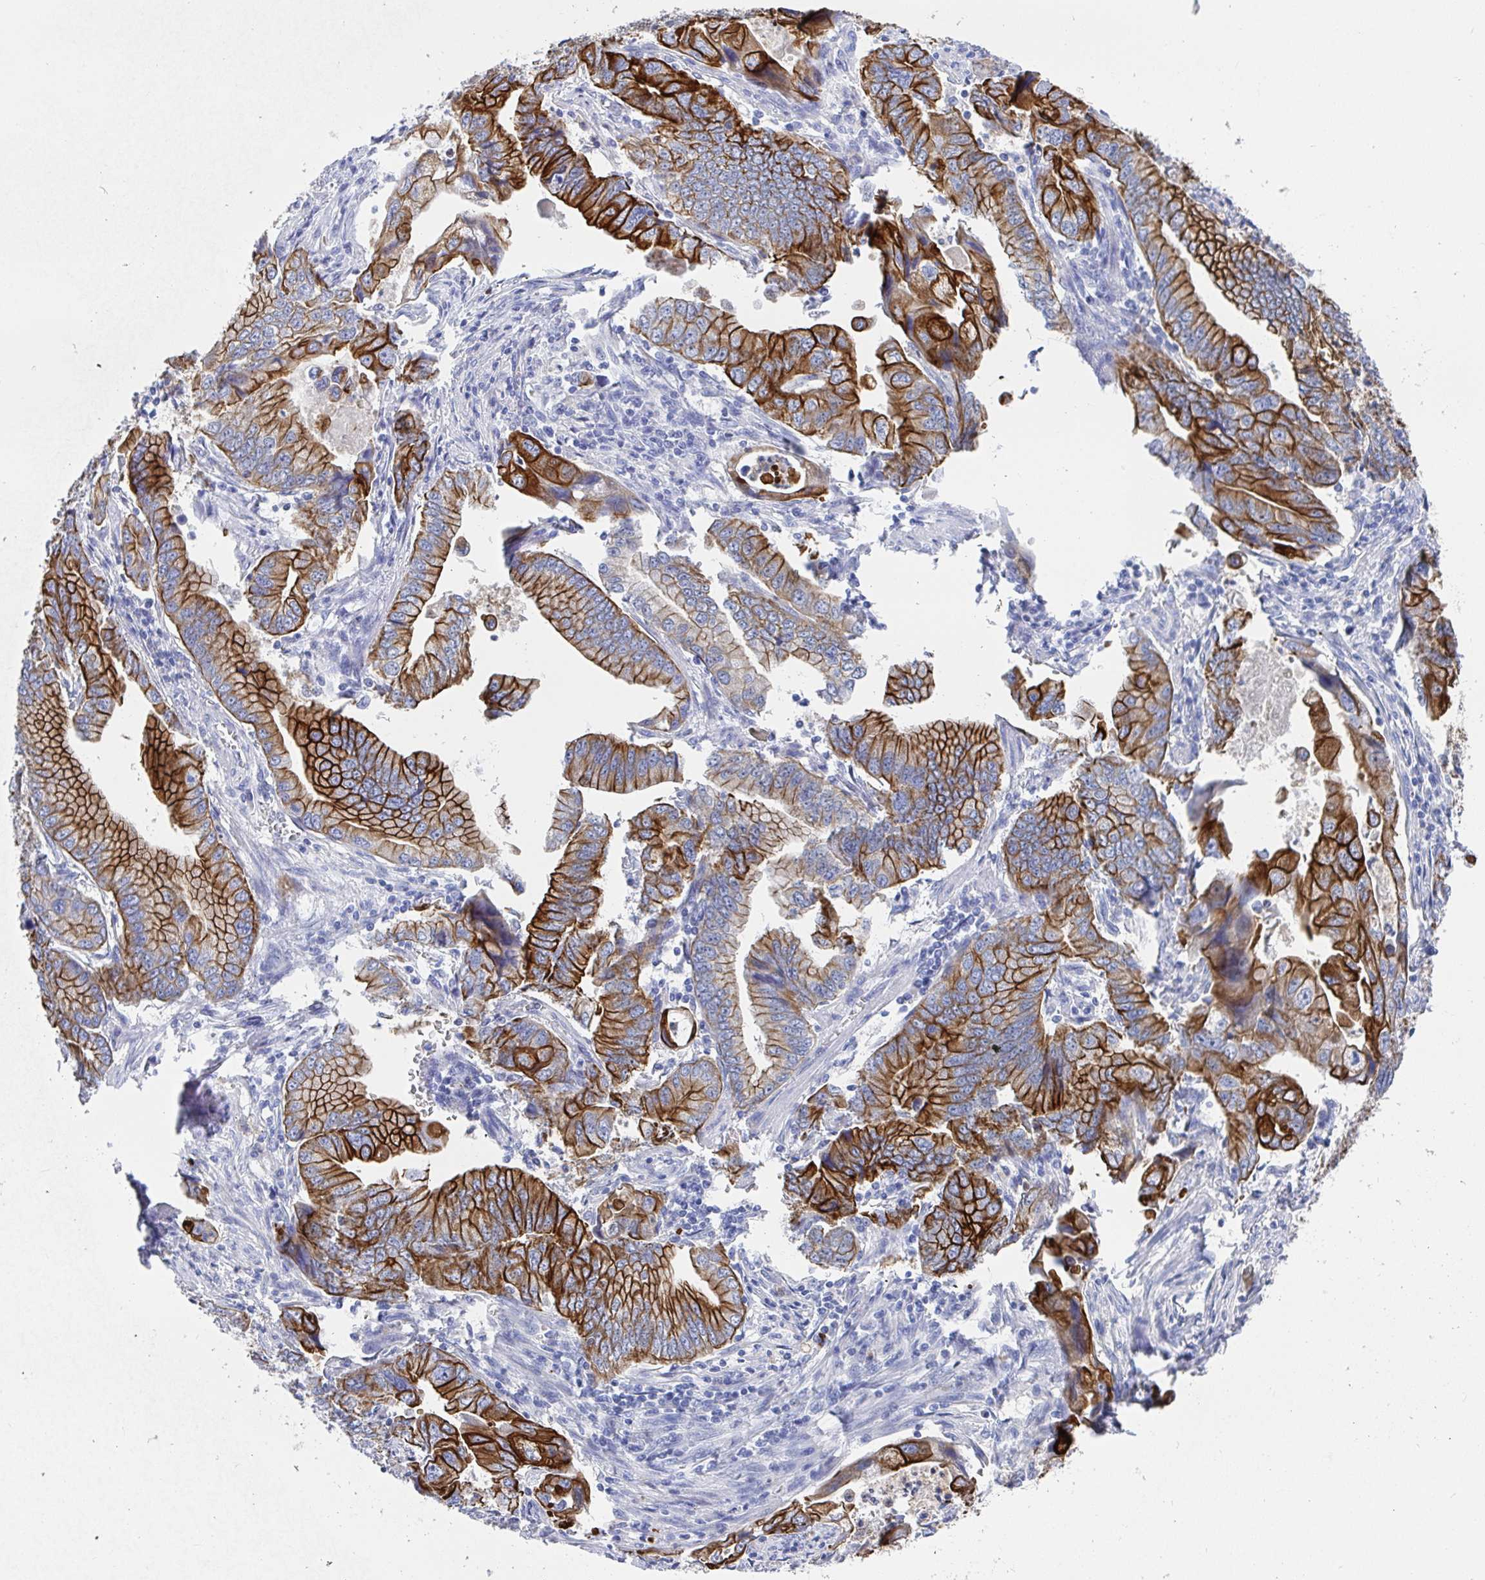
{"staining": {"intensity": "strong", "quantity": ">75%", "location": "cytoplasmic/membranous"}, "tissue": "stomach cancer", "cell_type": "Tumor cells", "image_type": "cancer", "snomed": [{"axis": "morphology", "description": "Adenocarcinoma, NOS"}, {"axis": "topography", "description": "Pancreas"}, {"axis": "topography", "description": "Stomach, upper"}], "caption": "There is high levels of strong cytoplasmic/membranous staining in tumor cells of stomach cancer, as demonstrated by immunohistochemical staining (brown color).", "gene": "CLDN8", "patient": {"sex": "male", "age": 77}}